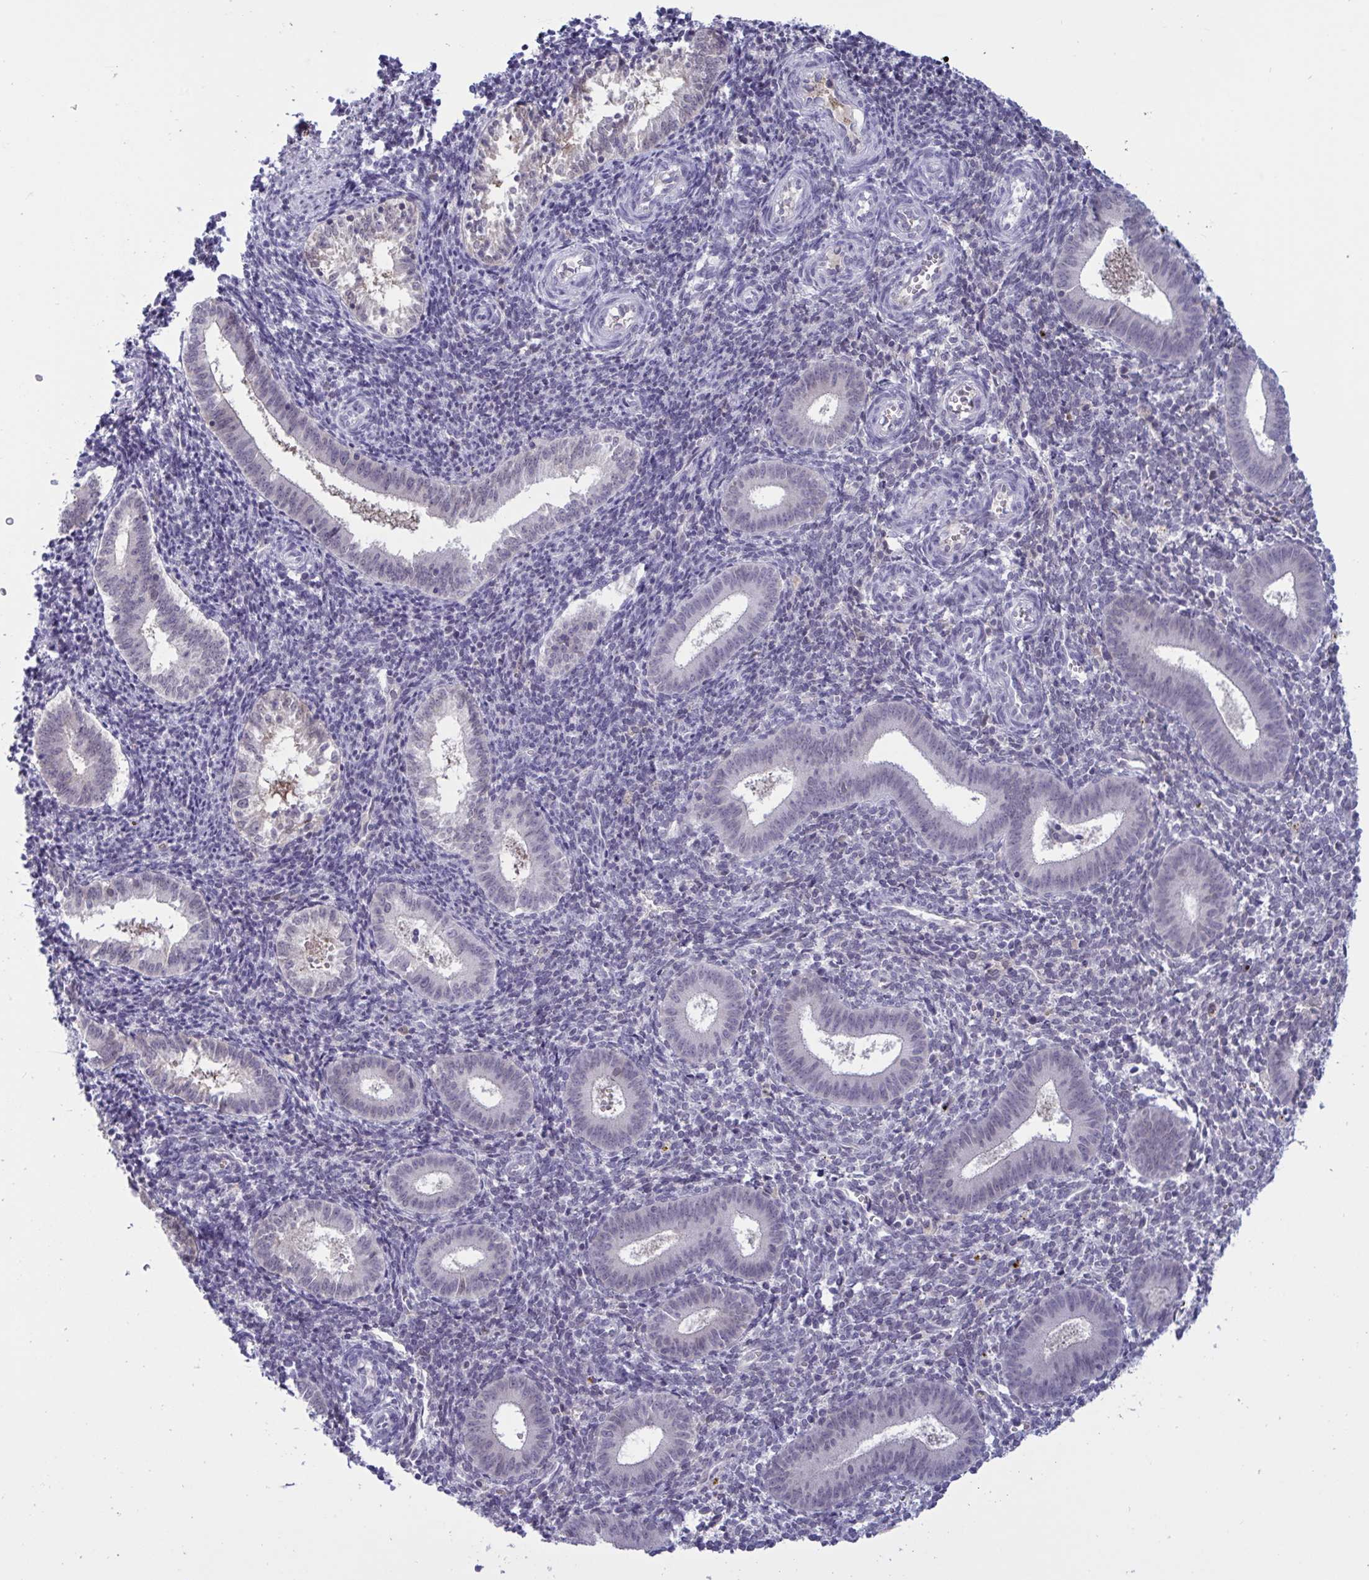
{"staining": {"intensity": "negative", "quantity": "none", "location": "none"}, "tissue": "endometrium", "cell_type": "Cells in endometrial stroma", "image_type": "normal", "snomed": [{"axis": "morphology", "description": "Normal tissue, NOS"}, {"axis": "topography", "description": "Endometrium"}], "caption": "A high-resolution image shows immunohistochemistry (IHC) staining of benign endometrium, which displays no significant staining in cells in endometrial stroma.", "gene": "SERPINB13", "patient": {"sex": "female", "age": 25}}